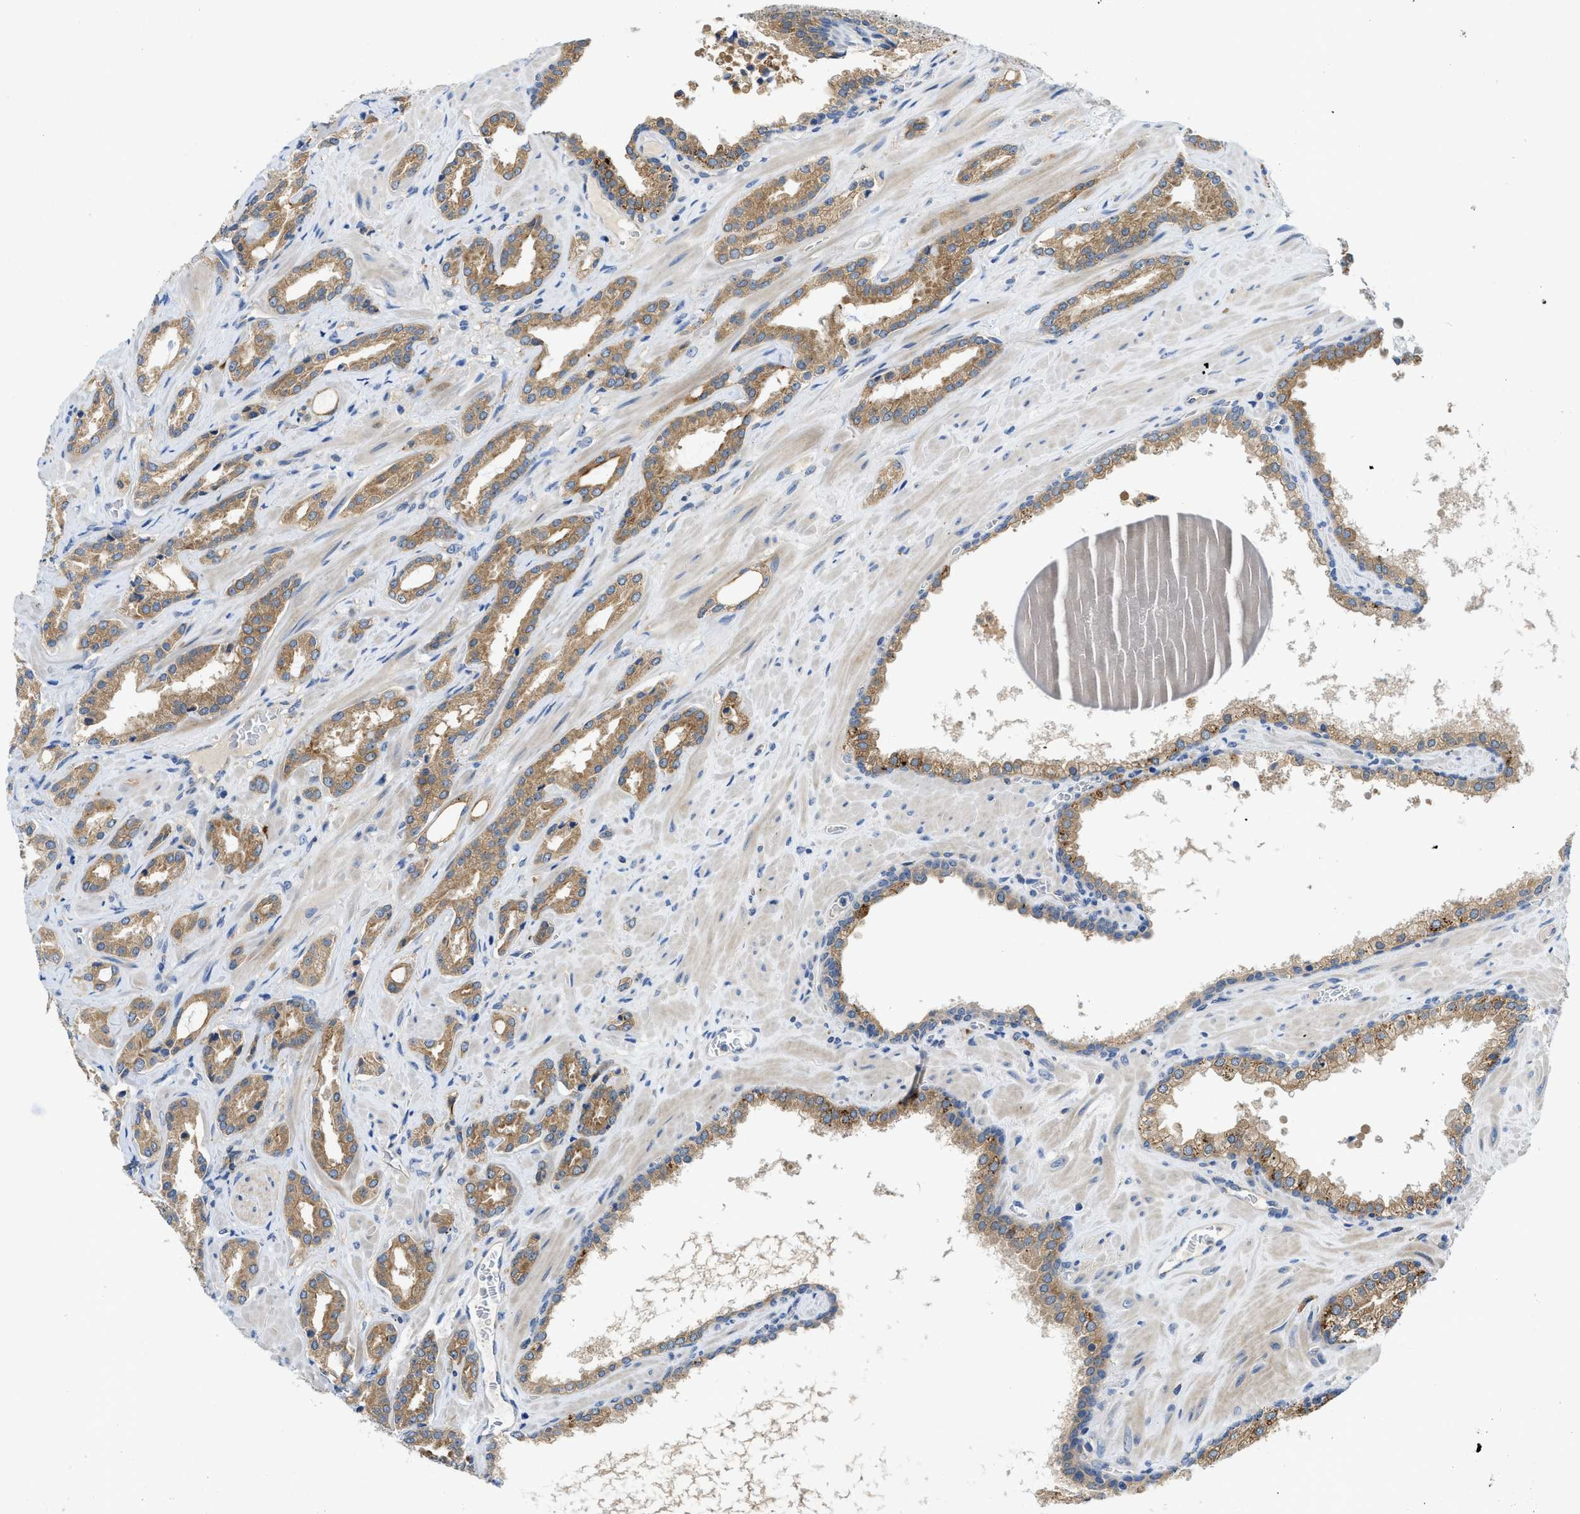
{"staining": {"intensity": "moderate", "quantity": ">75%", "location": "cytoplasmic/membranous"}, "tissue": "prostate cancer", "cell_type": "Tumor cells", "image_type": "cancer", "snomed": [{"axis": "morphology", "description": "Adenocarcinoma, High grade"}, {"axis": "topography", "description": "Prostate"}], "caption": "The immunohistochemical stain labels moderate cytoplasmic/membranous staining in tumor cells of prostate adenocarcinoma (high-grade) tissue. The protein of interest is shown in brown color, while the nuclei are stained blue.", "gene": "RIPK2", "patient": {"sex": "male", "age": 64}}